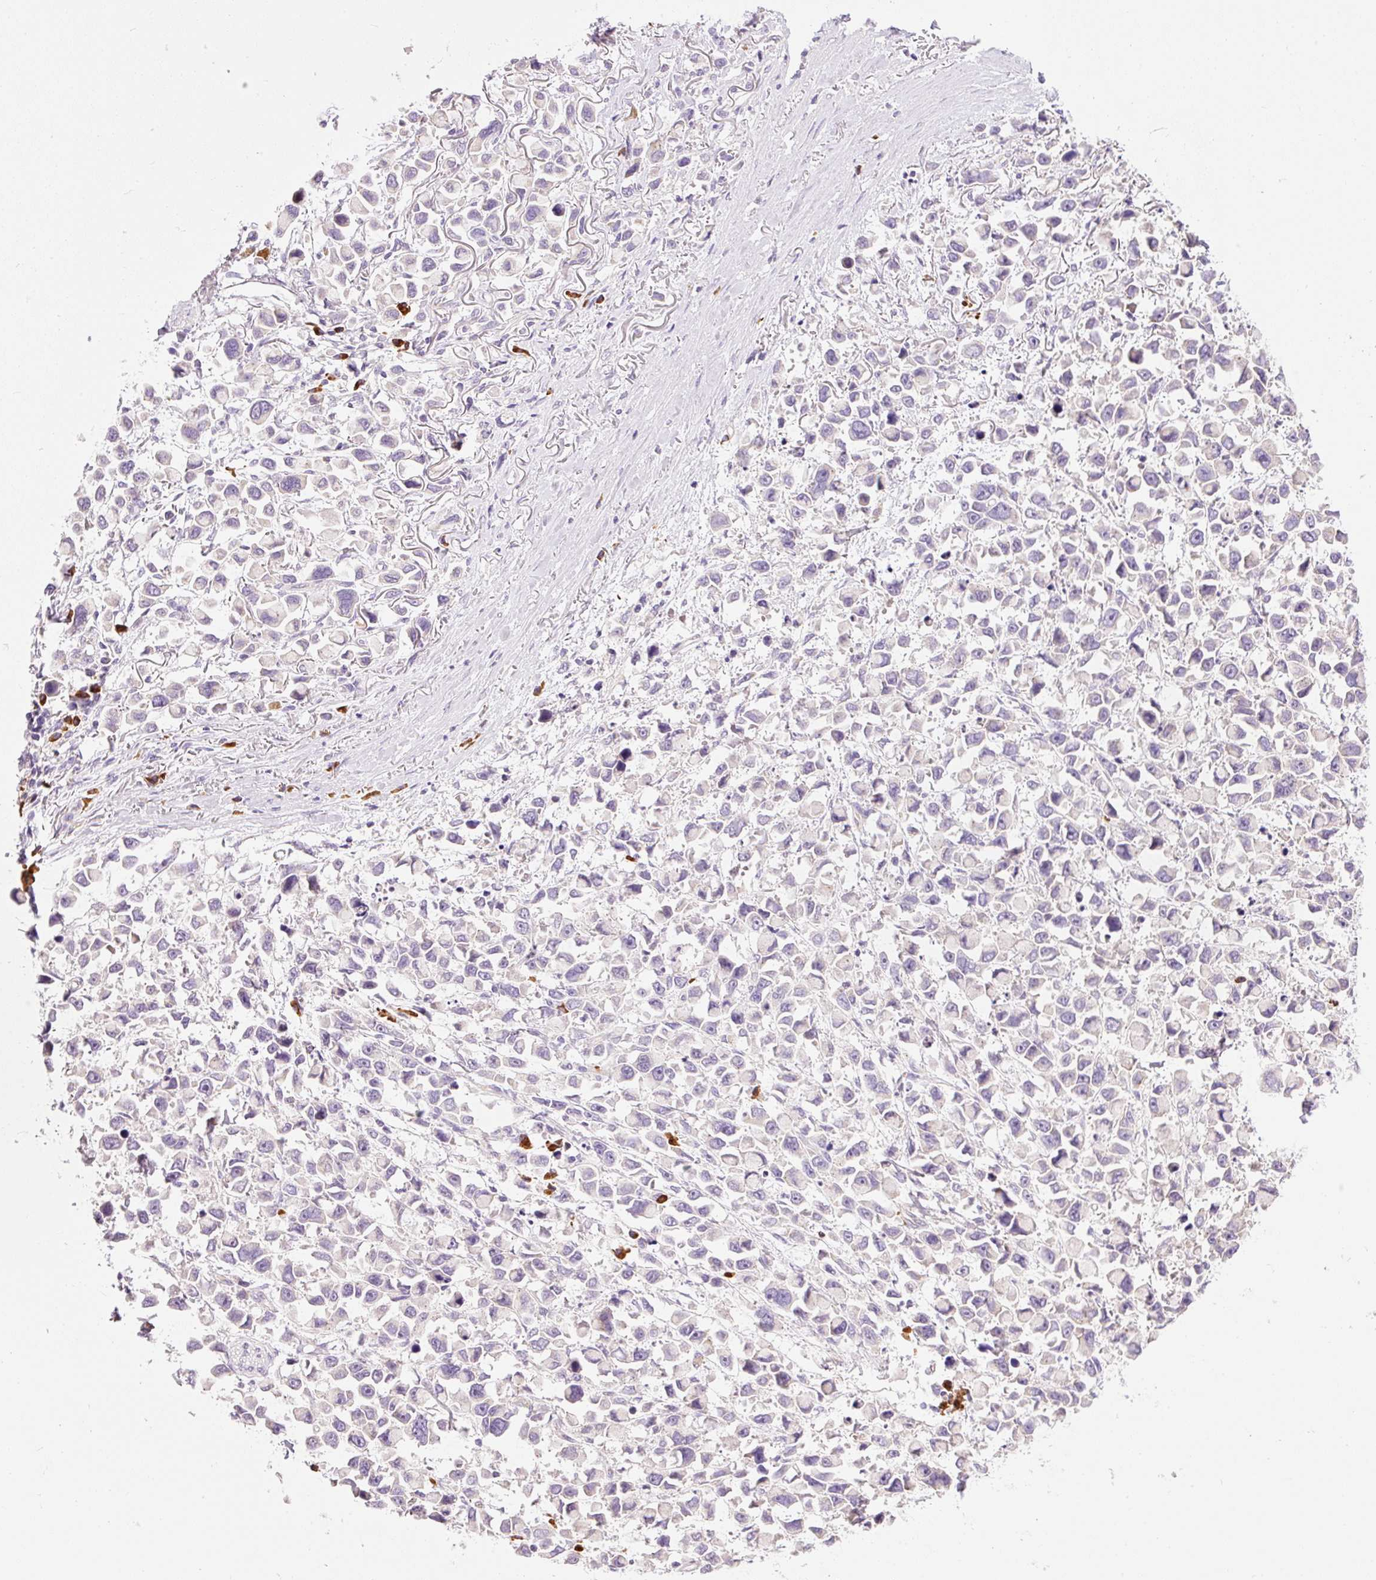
{"staining": {"intensity": "negative", "quantity": "none", "location": "none"}, "tissue": "stomach cancer", "cell_type": "Tumor cells", "image_type": "cancer", "snomed": [{"axis": "morphology", "description": "Adenocarcinoma, NOS"}, {"axis": "topography", "description": "Stomach"}], "caption": "Immunohistochemistry (IHC) micrograph of human stomach cancer stained for a protein (brown), which exhibits no positivity in tumor cells.", "gene": "PNPLA5", "patient": {"sex": "female", "age": 81}}